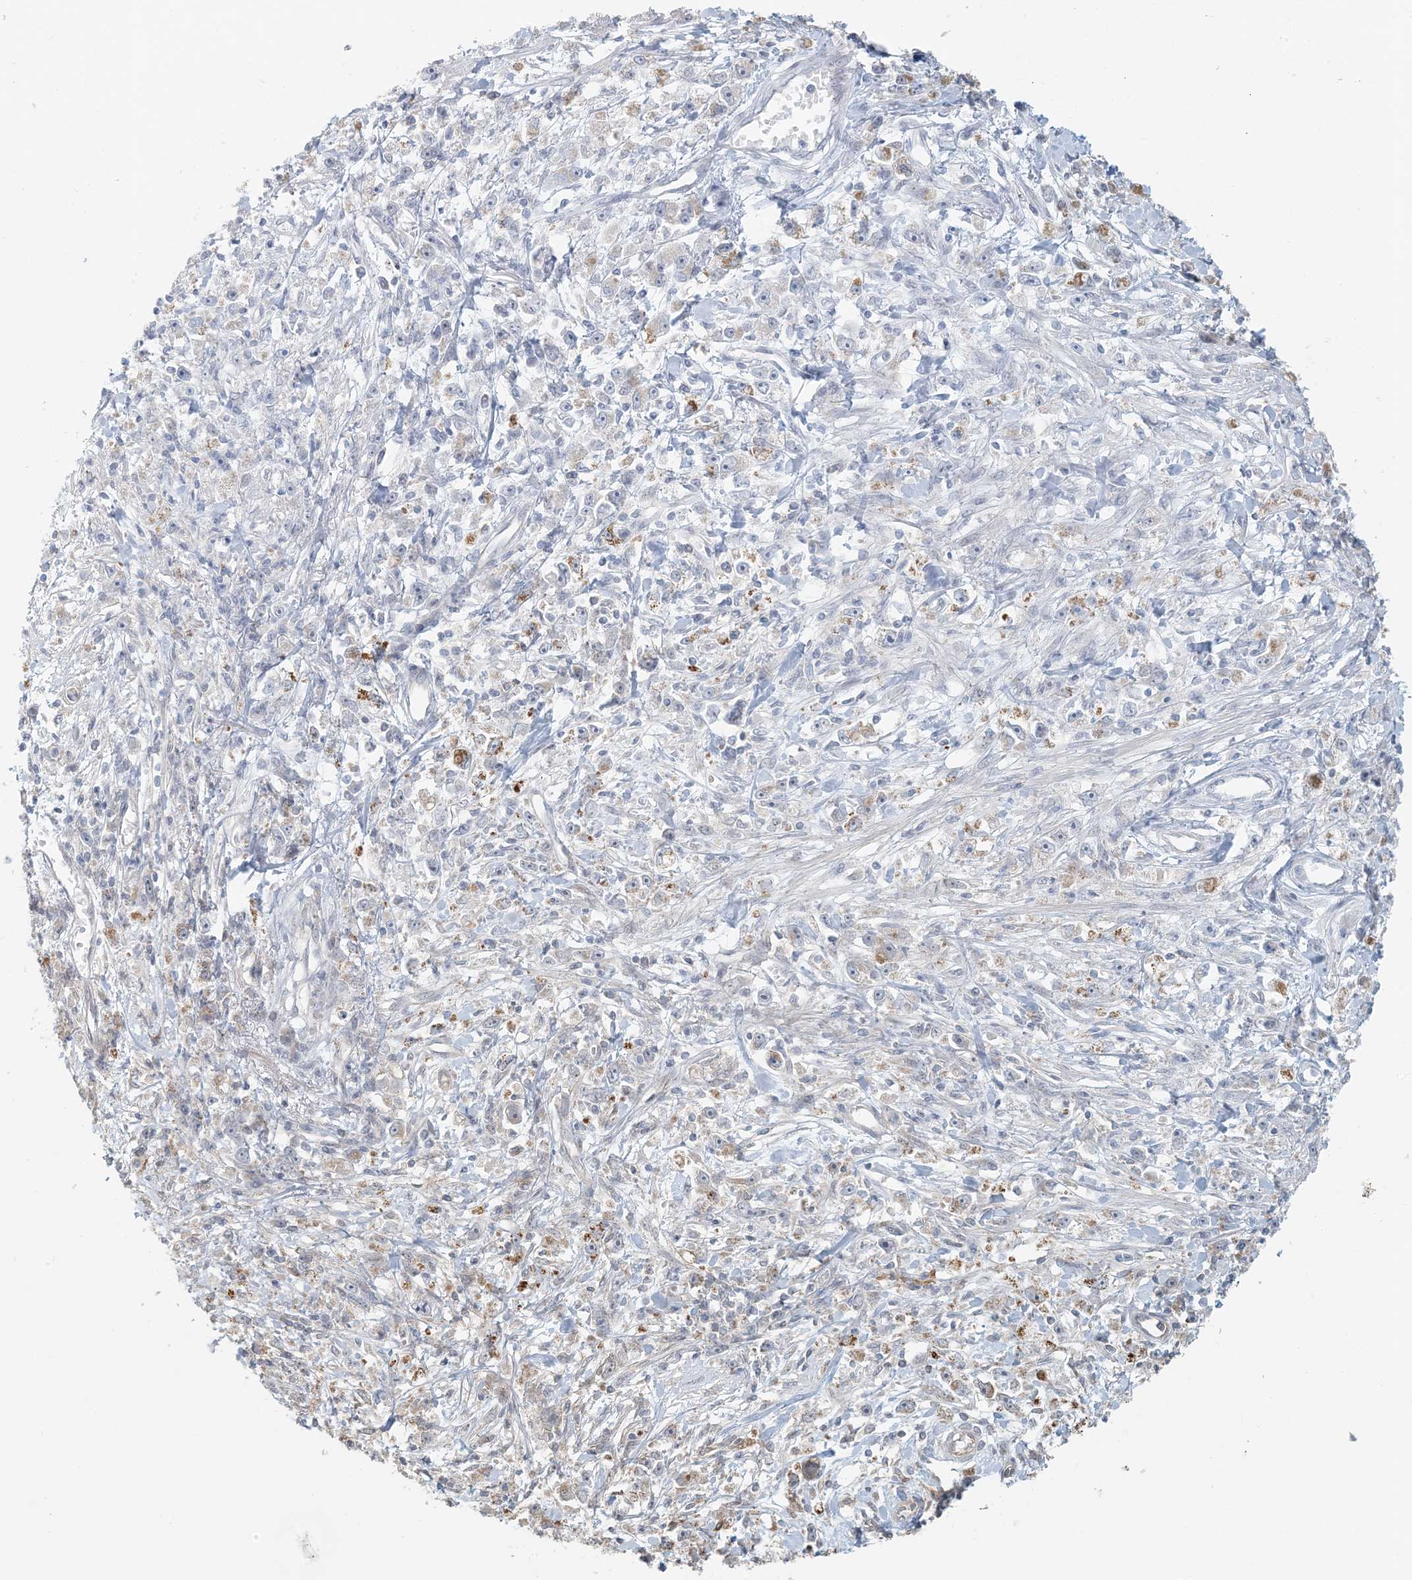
{"staining": {"intensity": "moderate", "quantity": "<25%", "location": "cytoplasmic/membranous"}, "tissue": "stomach cancer", "cell_type": "Tumor cells", "image_type": "cancer", "snomed": [{"axis": "morphology", "description": "Adenocarcinoma, NOS"}, {"axis": "topography", "description": "Stomach"}], "caption": "There is low levels of moderate cytoplasmic/membranous expression in tumor cells of stomach cancer, as demonstrated by immunohistochemical staining (brown color).", "gene": "OBI1", "patient": {"sex": "female", "age": 59}}